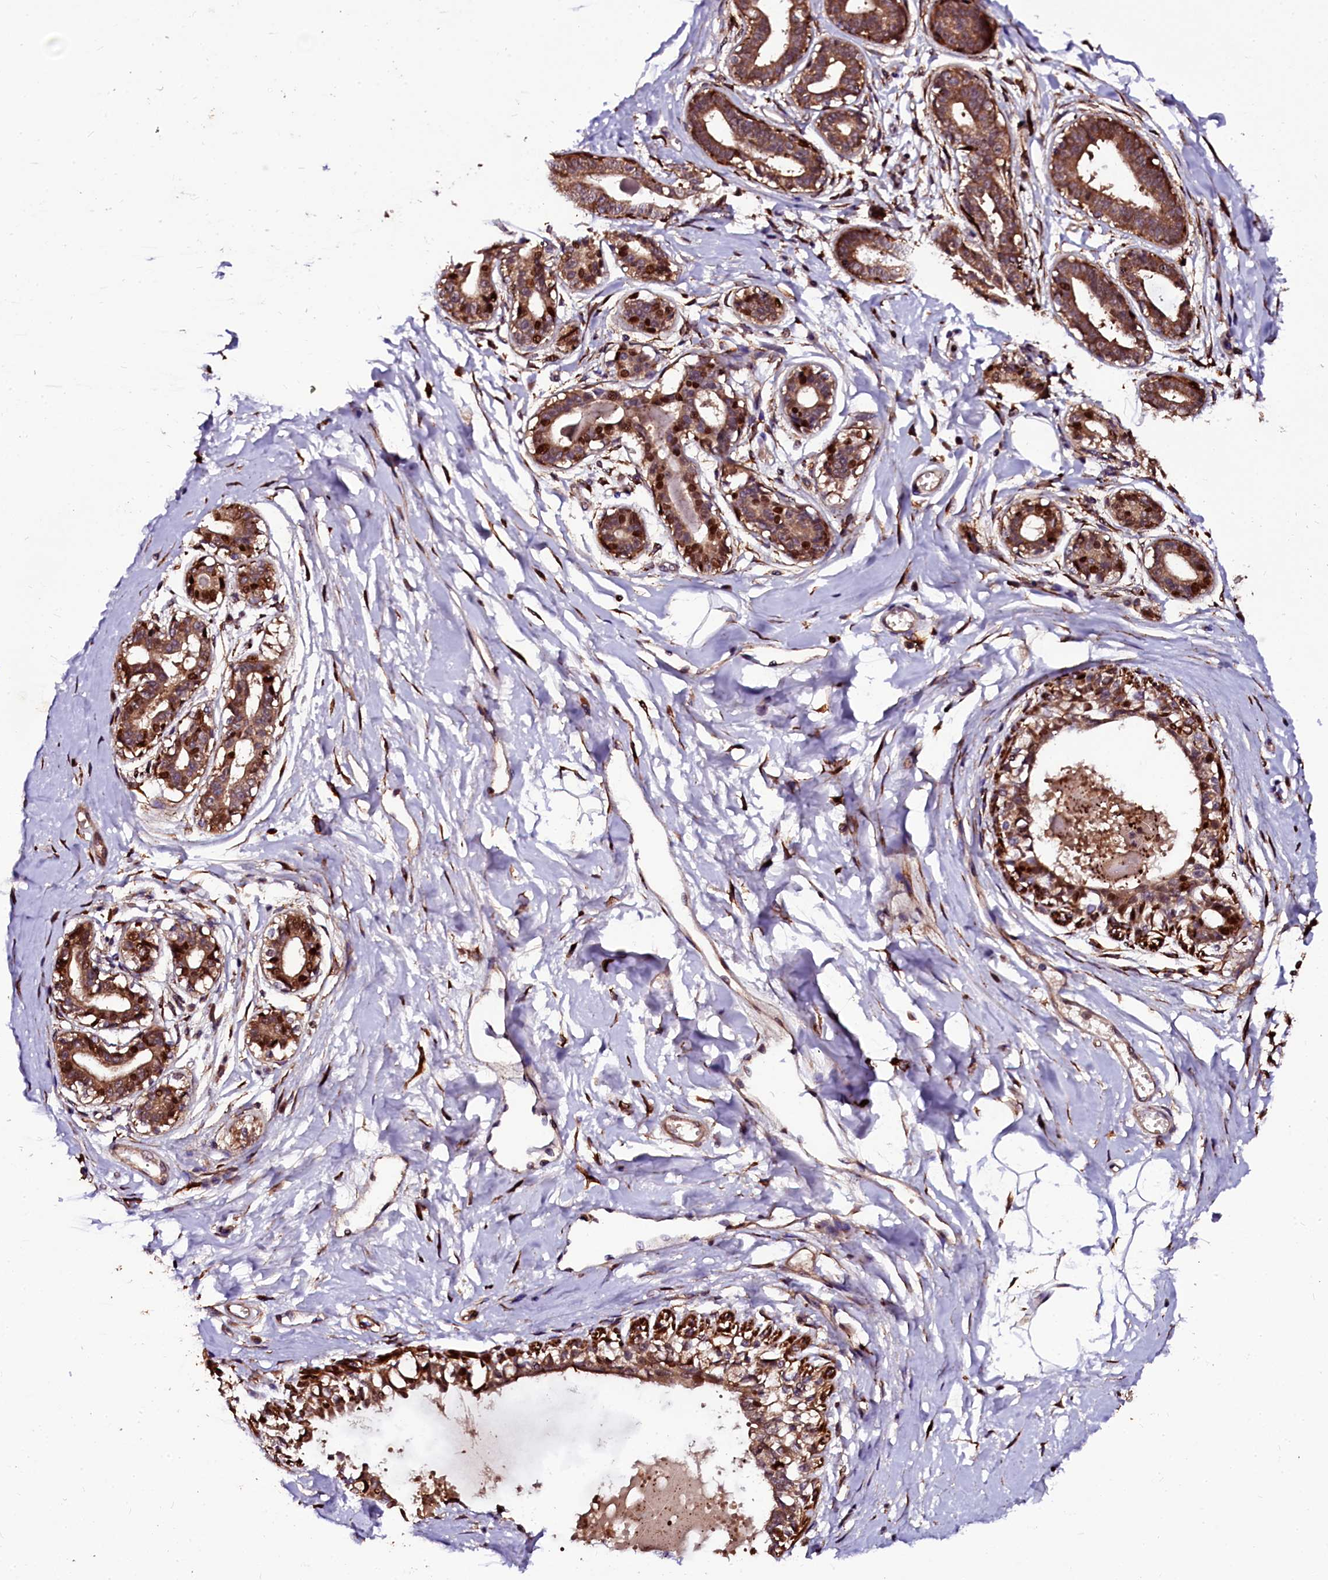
{"staining": {"intensity": "moderate", "quantity": ">75%", "location": "nuclear"}, "tissue": "breast", "cell_type": "Adipocytes", "image_type": "normal", "snomed": [{"axis": "morphology", "description": "Normal tissue, NOS"}, {"axis": "topography", "description": "Breast"}], "caption": "DAB (3,3'-diaminobenzidine) immunohistochemical staining of normal breast shows moderate nuclear protein expression in about >75% of adipocytes. Immunohistochemistry stains the protein in brown and the nuclei are stained blue.", "gene": "N4BP1", "patient": {"sex": "female", "age": 45}}